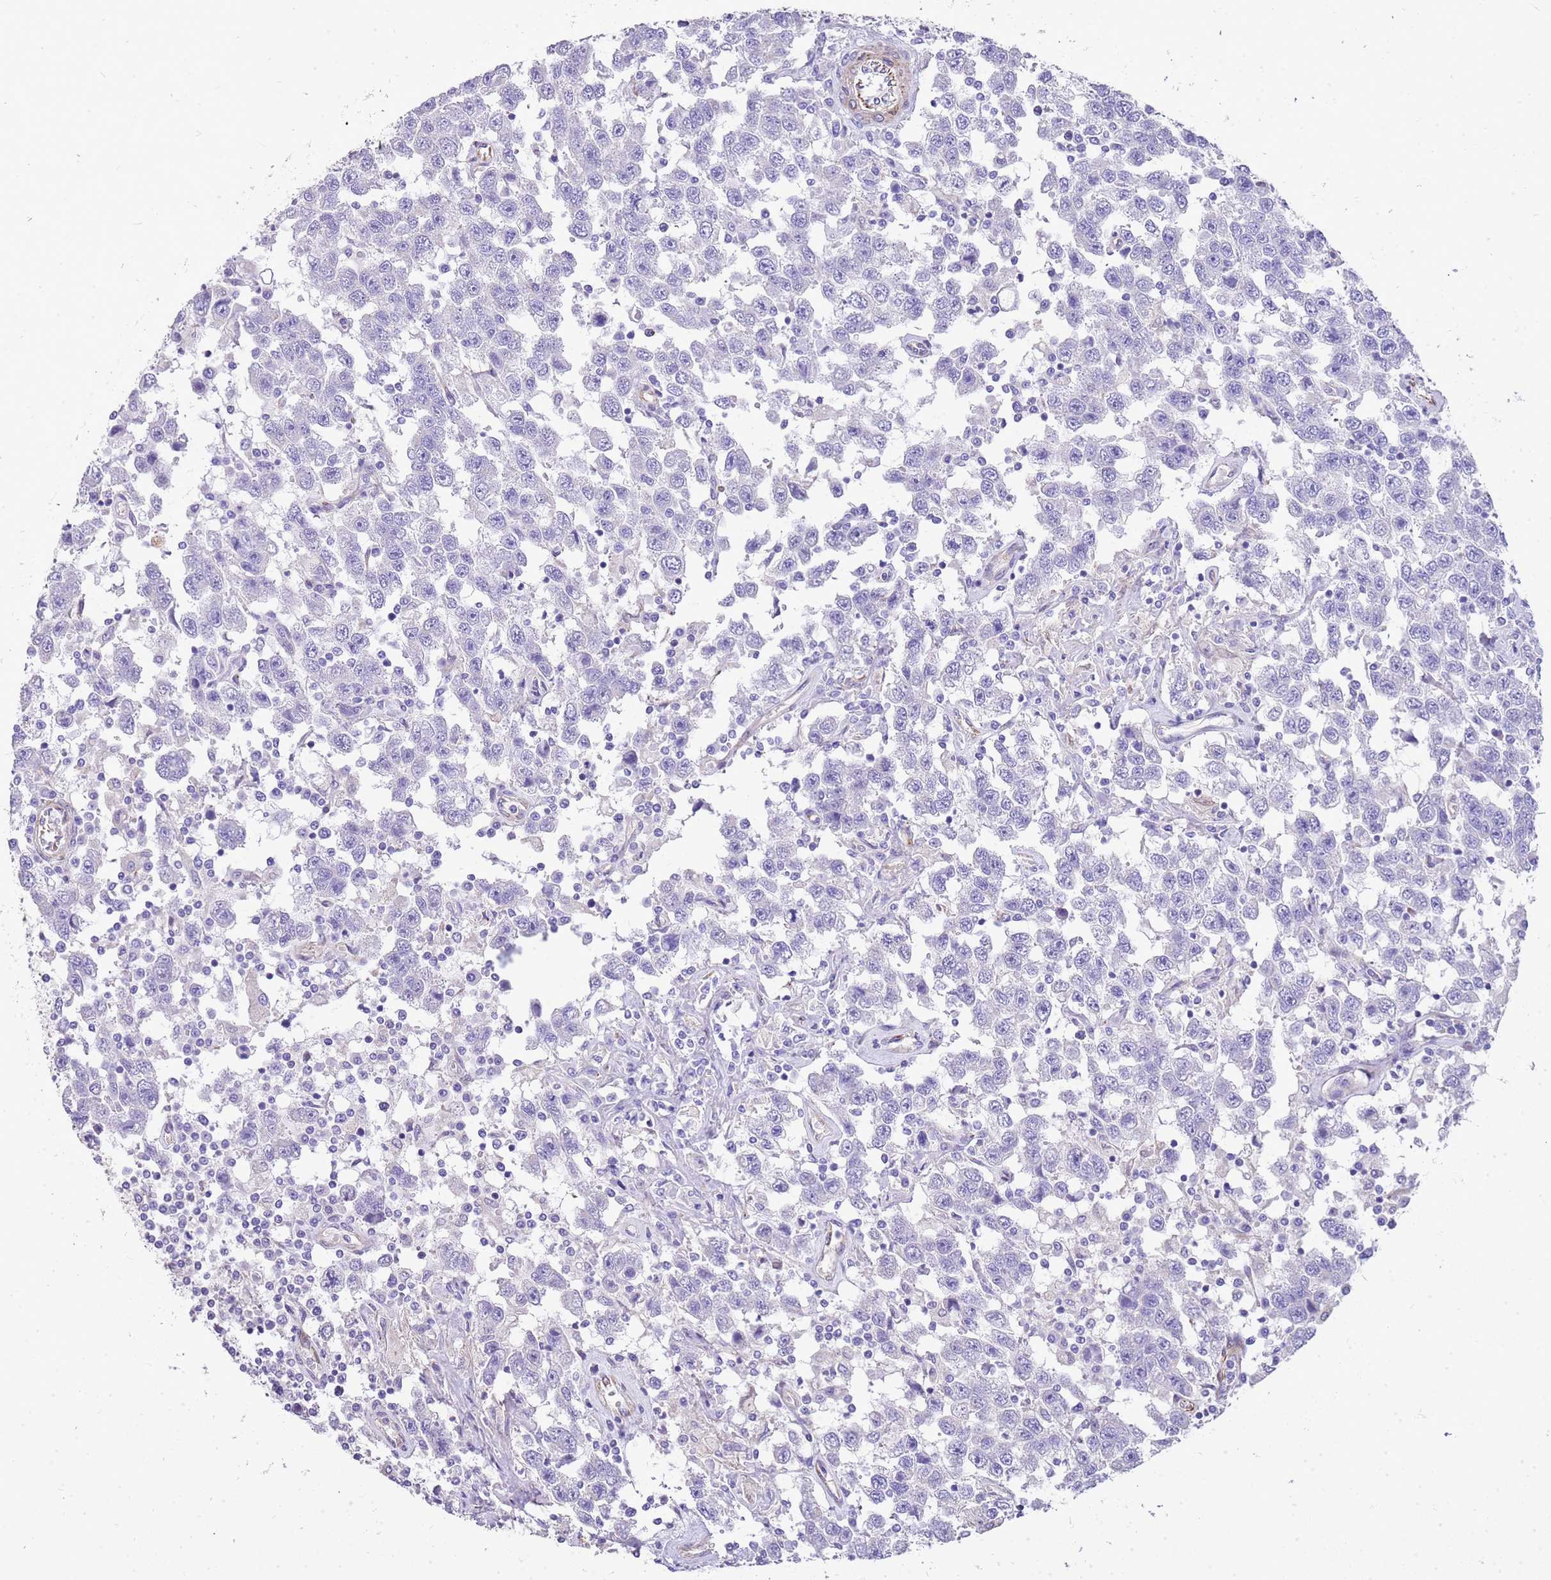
{"staining": {"intensity": "negative", "quantity": "none", "location": "none"}, "tissue": "testis cancer", "cell_type": "Tumor cells", "image_type": "cancer", "snomed": [{"axis": "morphology", "description": "Seminoma, NOS"}, {"axis": "topography", "description": "Testis"}], "caption": "Protein analysis of testis cancer demonstrates no significant staining in tumor cells.", "gene": "ZDHHC1", "patient": {"sex": "male", "age": 41}}